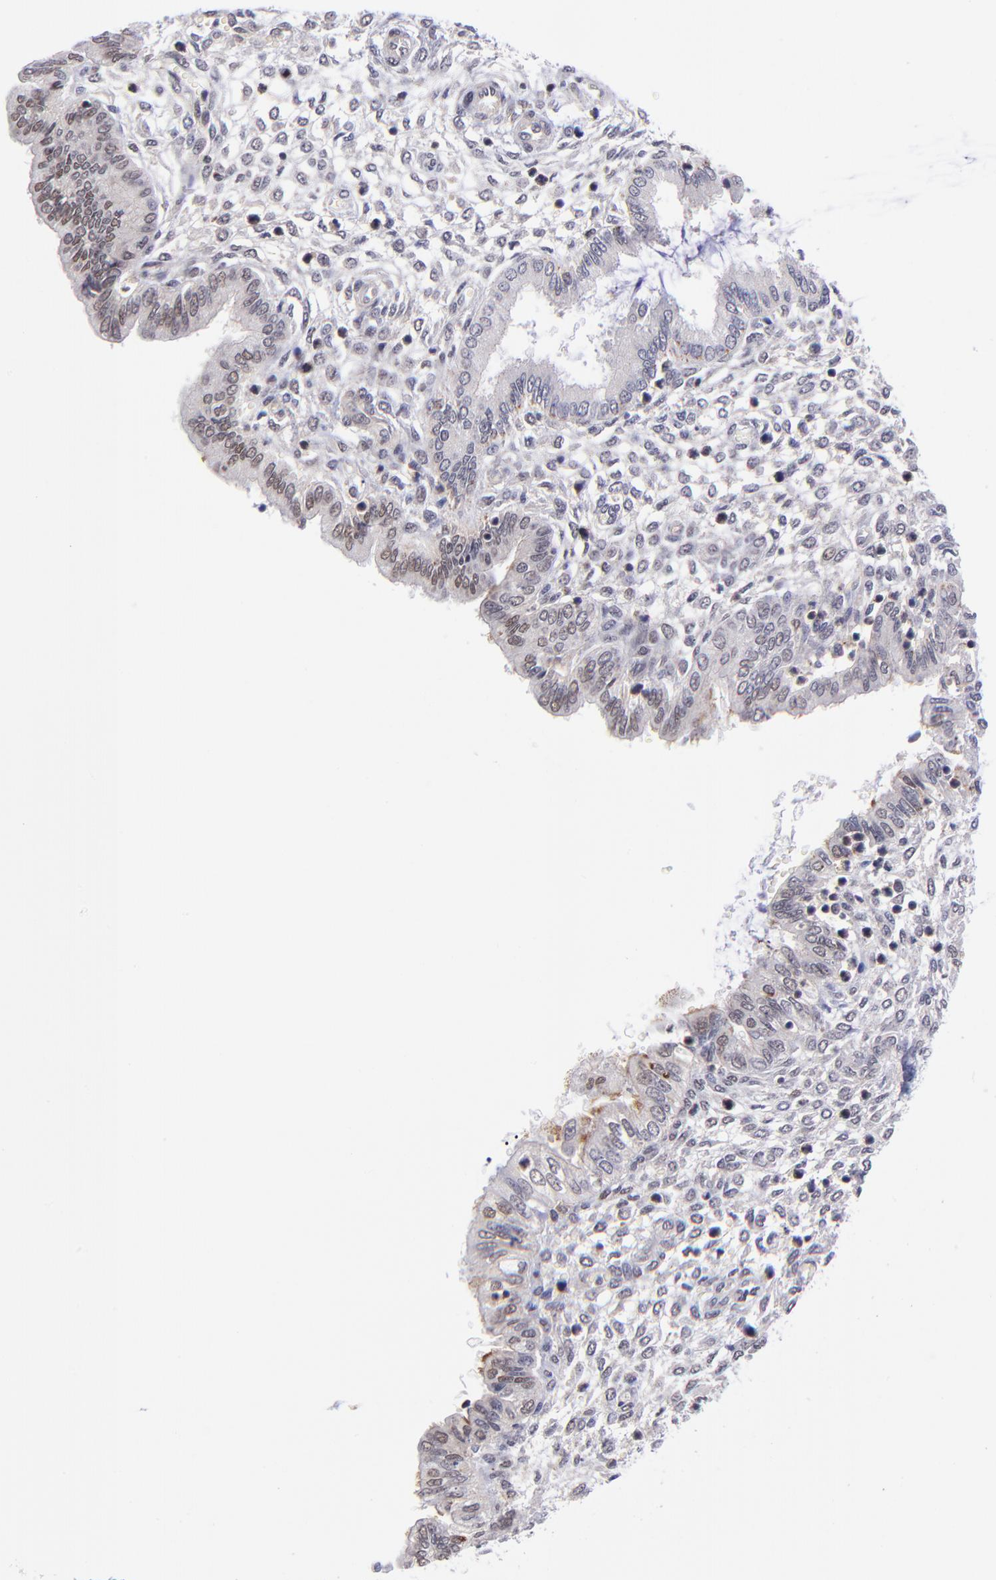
{"staining": {"intensity": "negative", "quantity": "none", "location": "none"}, "tissue": "endometrium", "cell_type": "Cells in endometrial stroma", "image_type": "normal", "snomed": [{"axis": "morphology", "description": "Normal tissue, NOS"}, {"axis": "topography", "description": "Endometrium"}], "caption": "Photomicrograph shows no protein expression in cells in endometrial stroma of normal endometrium. The staining was performed using DAB (3,3'-diaminobenzidine) to visualize the protein expression in brown, while the nuclei were stained in blue with hematoxylin (Magnification: 20x).", "gene": "SOX6", "patient": {"sex": "female", "age": 33}}